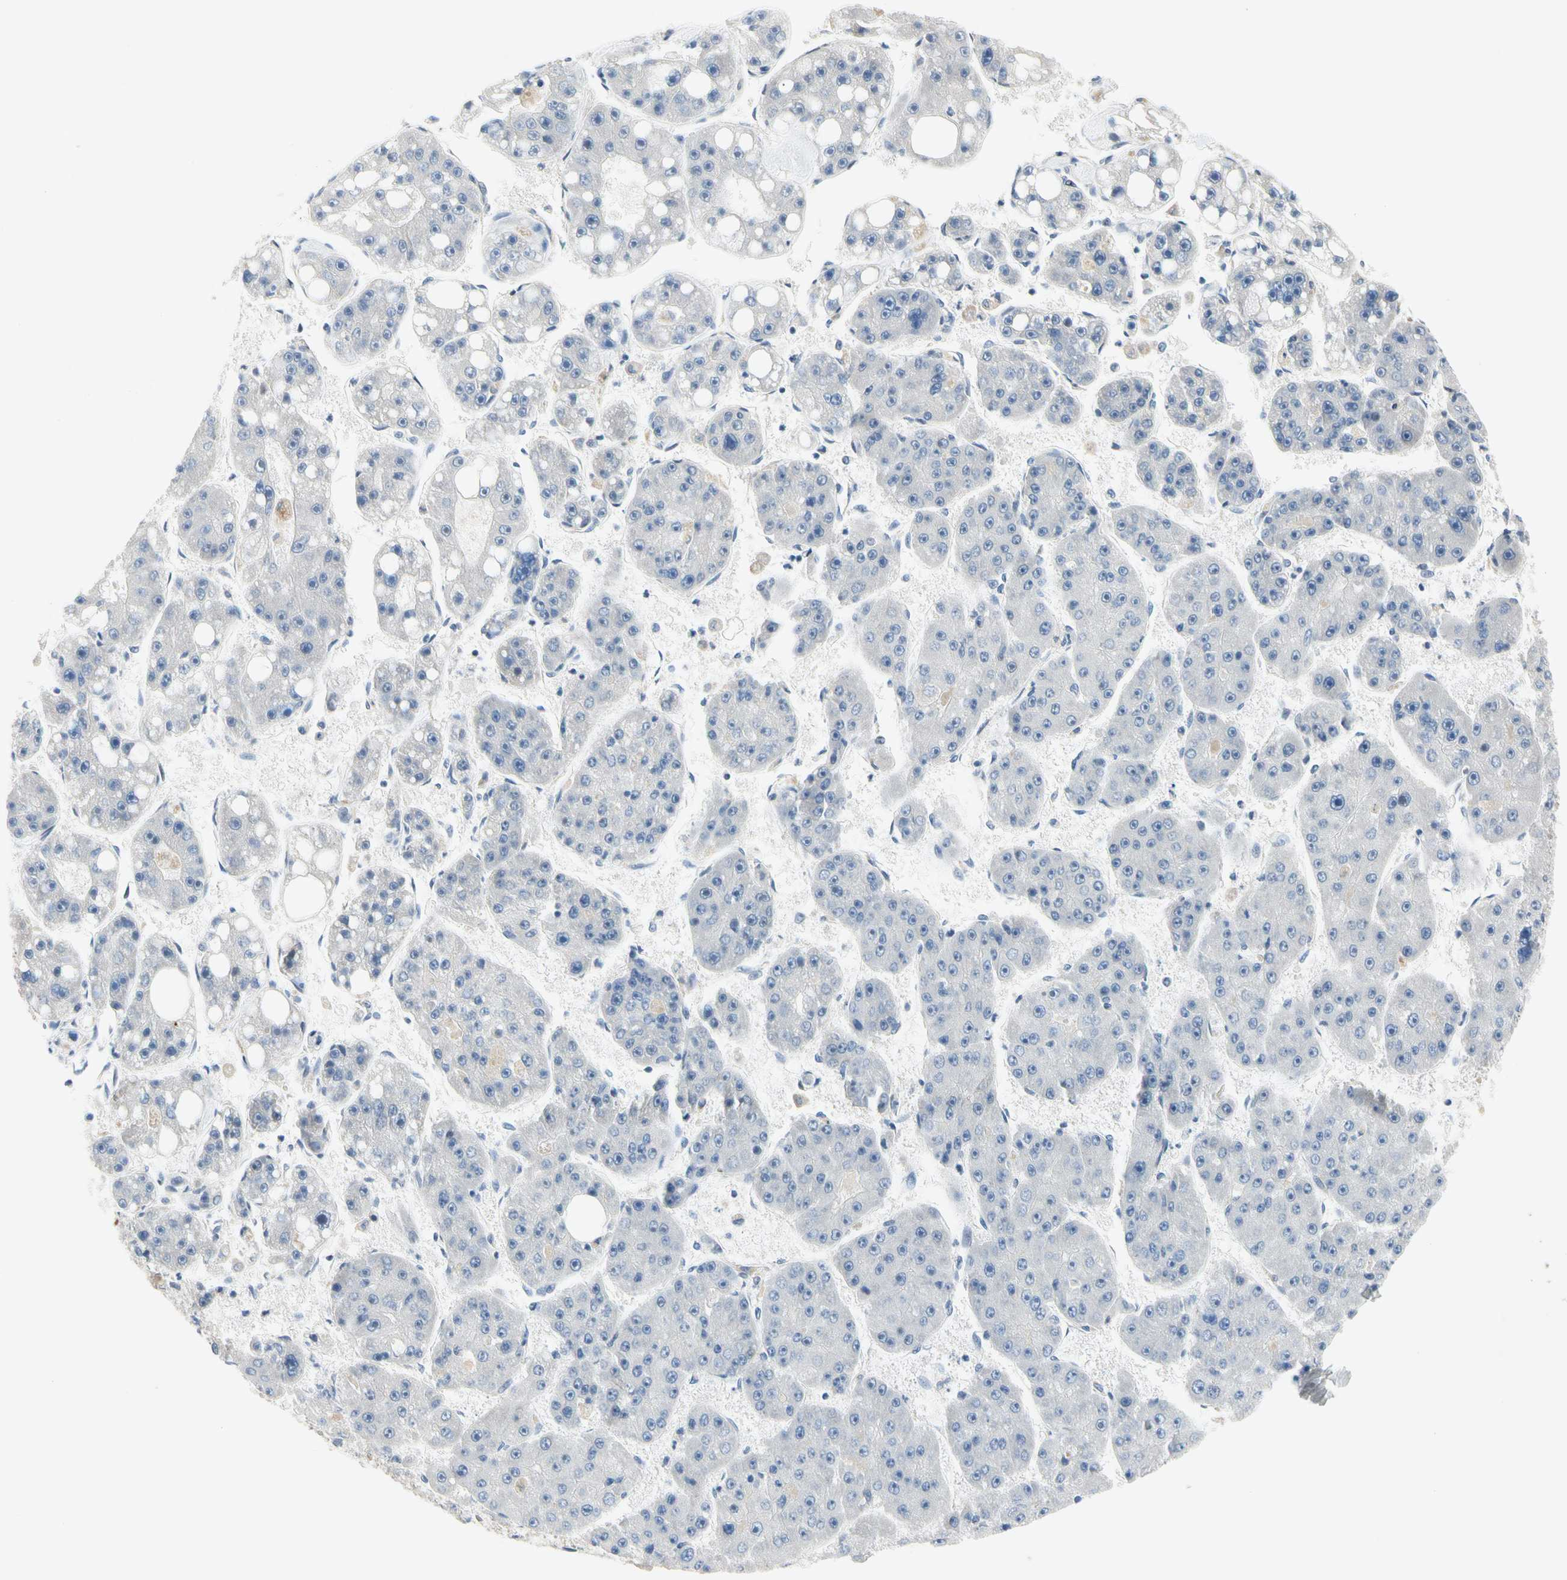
{"staining": {"intensity": "negative", "quantity": "none", "location": "none"}, "tissue": "liver cancer", "cell_type": "Tumor cells", "image_type": "cancer", "snomed": [{"axis": "morphology", "description": "Carcinoma, Hepatocellular, NOS"}, {"axis": "topography", "description": "Liver"}], "caption": "Photomicrograph shows no significant protein expression in tumor cells of liver cancer.", "gene": "GAS6", "patient": {"sex": "female", "age": 61}}